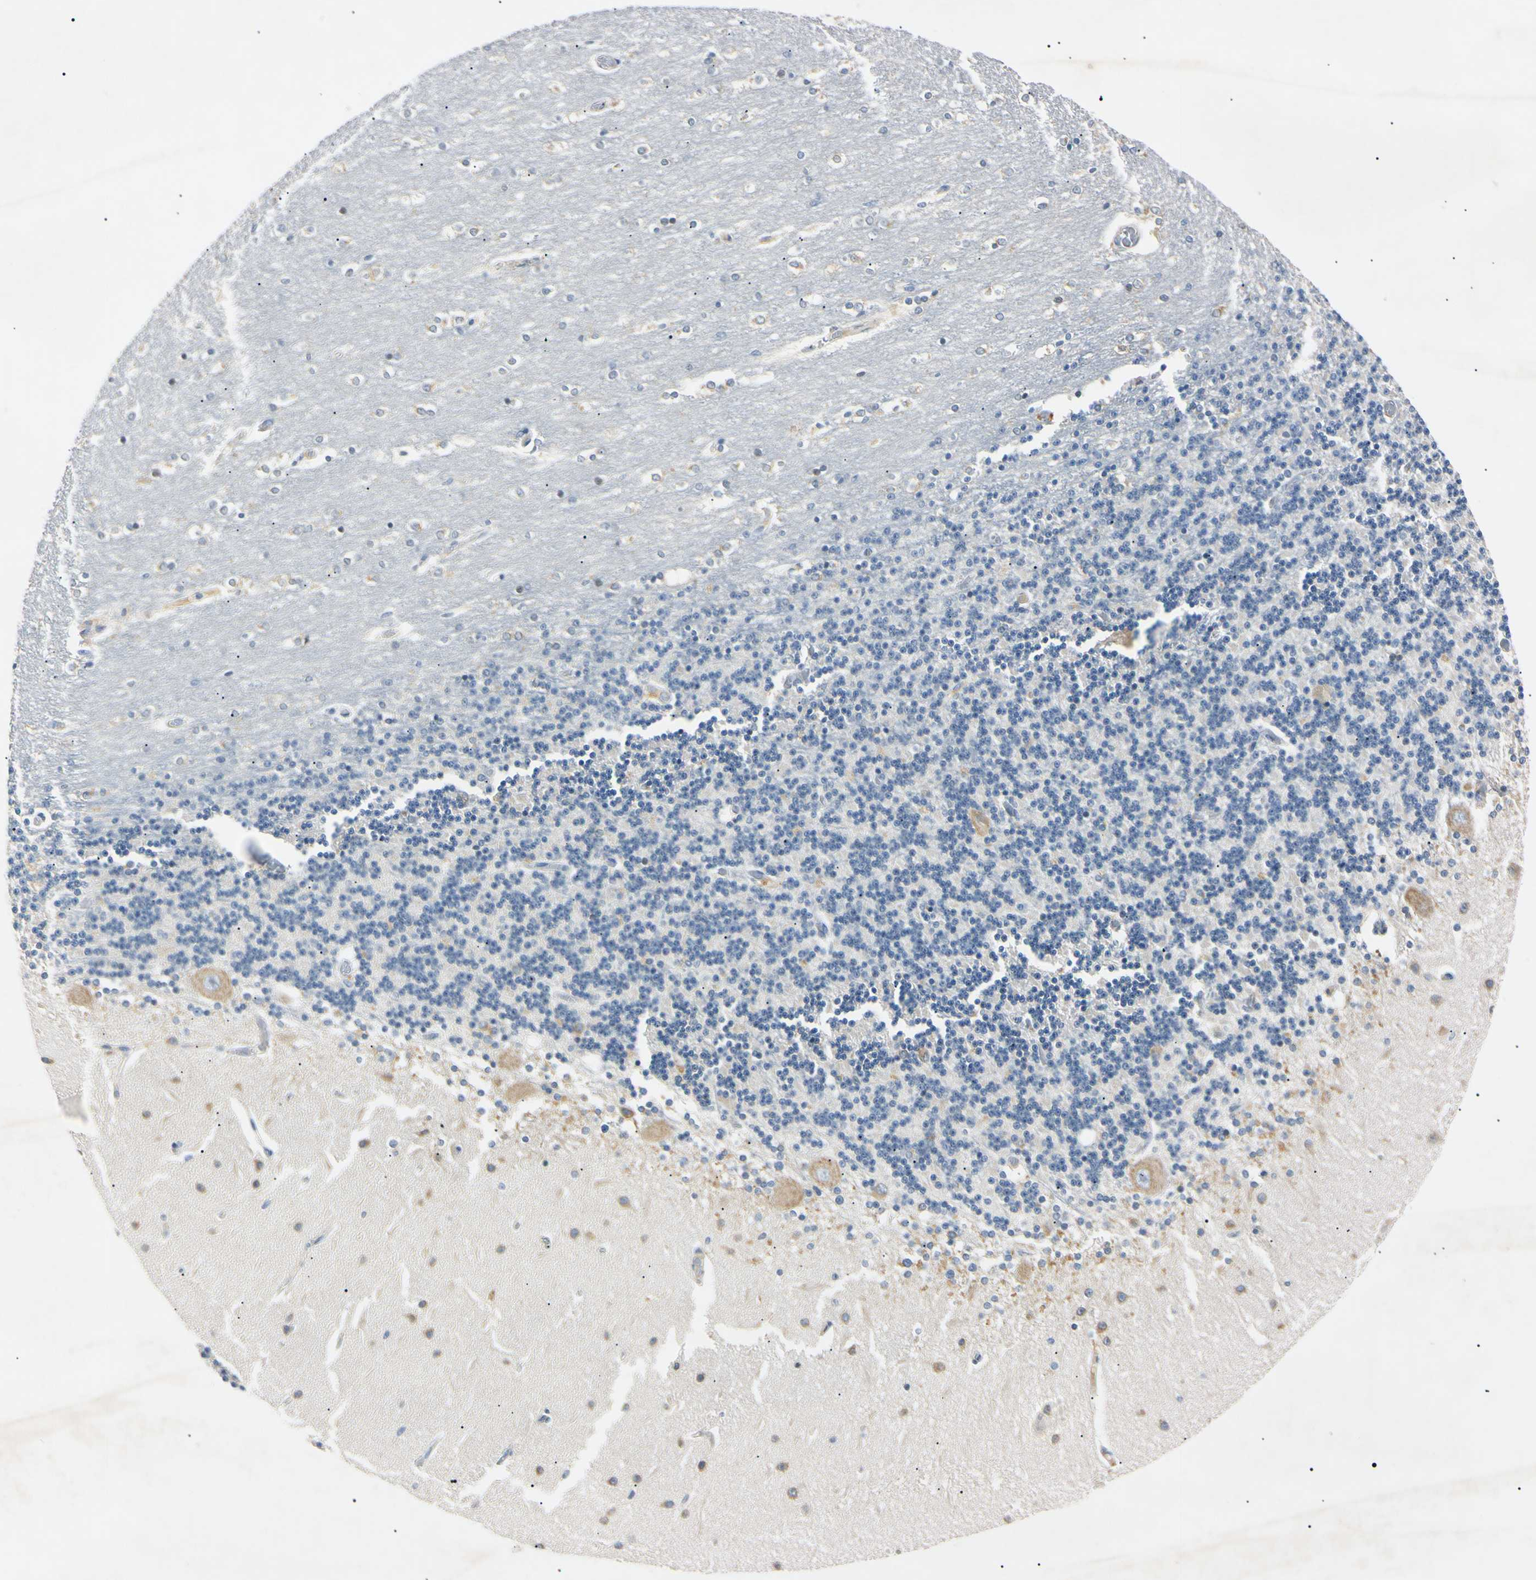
{"staining": {"intensity": "weak", "quantity": "<25%", "location": "cytoplasmic/membranous"}, "tissue": "cerebellum", "cell_type": "Cells in granular layer", "image_type": "normal", "snomed": [{"axis": "morphology", "description": "Normal tissue, NOS"}, {"axis": "topography", "description": "Cerebellum"}], "caption": "A photomicrograph of human cerebellum is negative for staining in cells in granular layer.", "gene": "DNAJB12", "patient": {"sex": "female", "age": 54}}